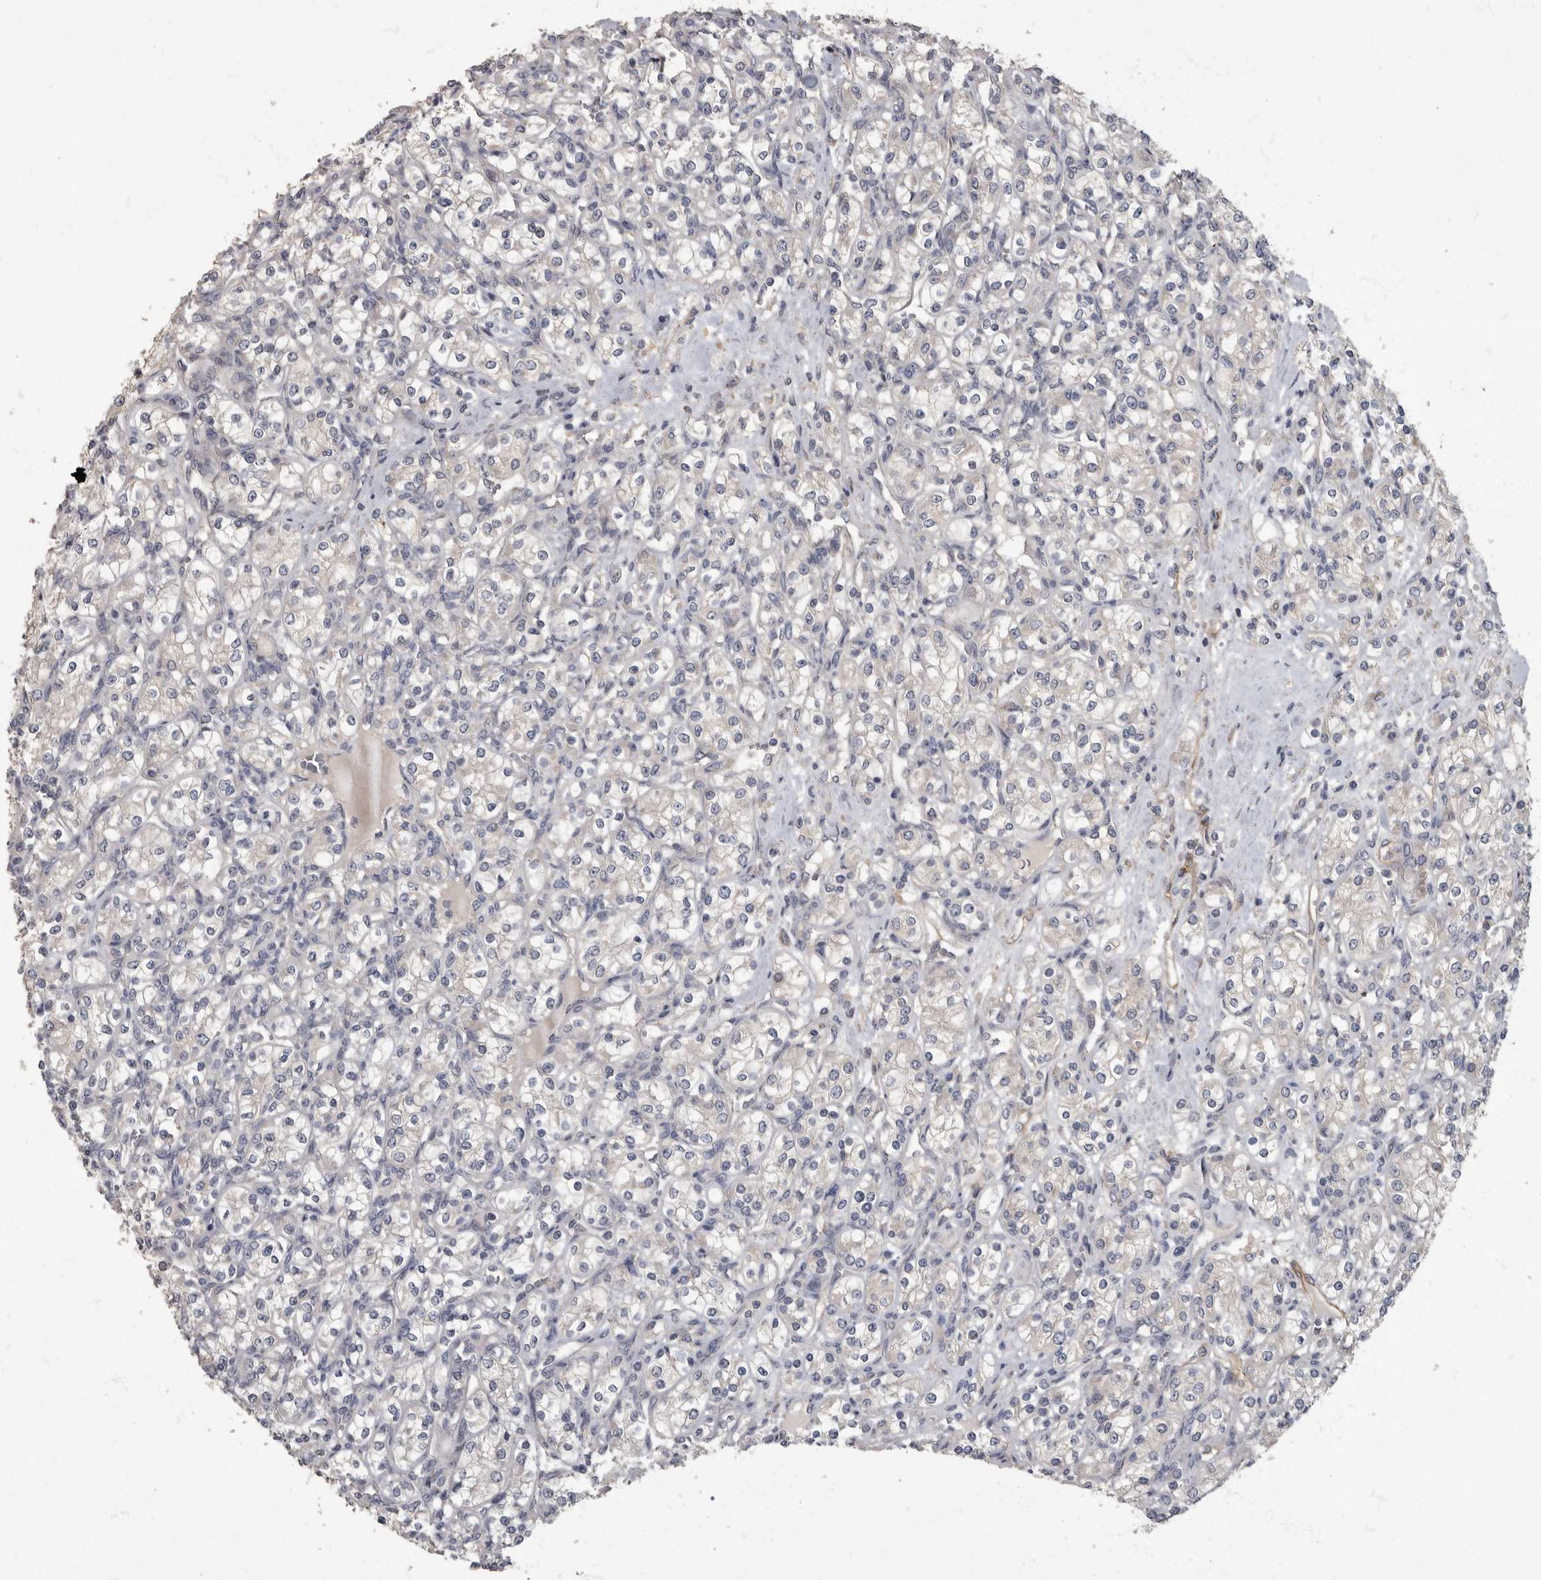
{"staining": {"intensity": "negative", "quantity": "none", "location": "none"}, "tissue": "renal cancer", "cell_type": "Tumor cells", "image_type": "cancer", "snomed": [{"axis": "morphology", "description": "Adenocarcinoma, NOS"}, {"axis": "topography", "description": "Kidney"}], "caption": "Immunohistochemistry (IHC) of renal adenocarcinoma reveals no expression in tumor cells.", "gene": "PDK1", "patient": {"sex": "male", "age": 77}}